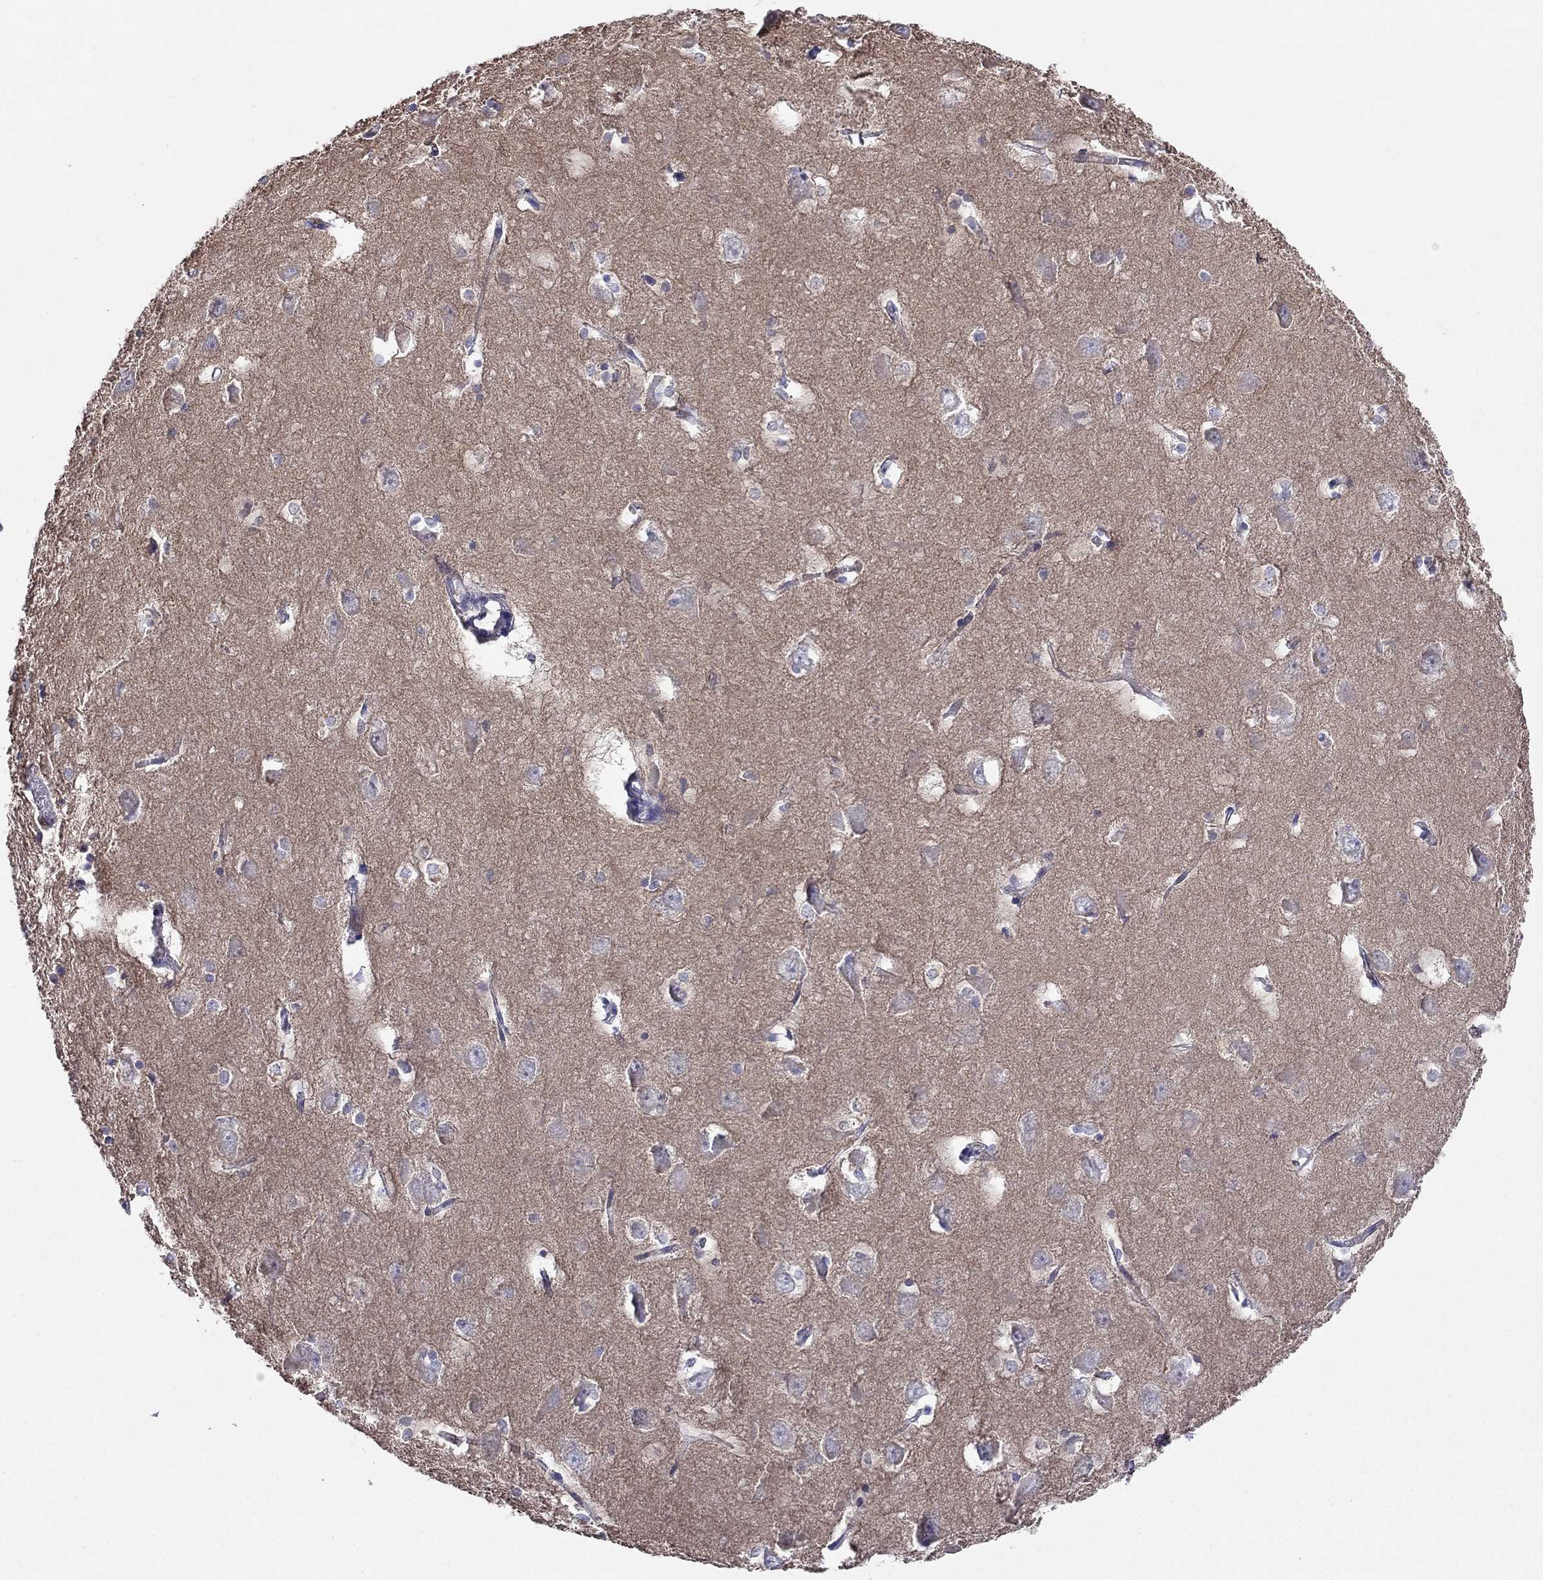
{"staining": {"intensity": "negative", "quantity": "none", "location": "none"}, "tissue": "hippocampus", "cell_type": "Glial cells", "image_type": "normal", "snomed": [{"axis": "morphology", "description": "Normal tissue, NOS"}, {"axis": "topography", "description": "Lateral ventricle wall"}, {"axis": "topography", "description": "Hippocampus"}], "caption": "There is no significant staining in glial cells of hippocampus.", "gene": "LY6H", "patient": {"sex": "female", "age": 63}}